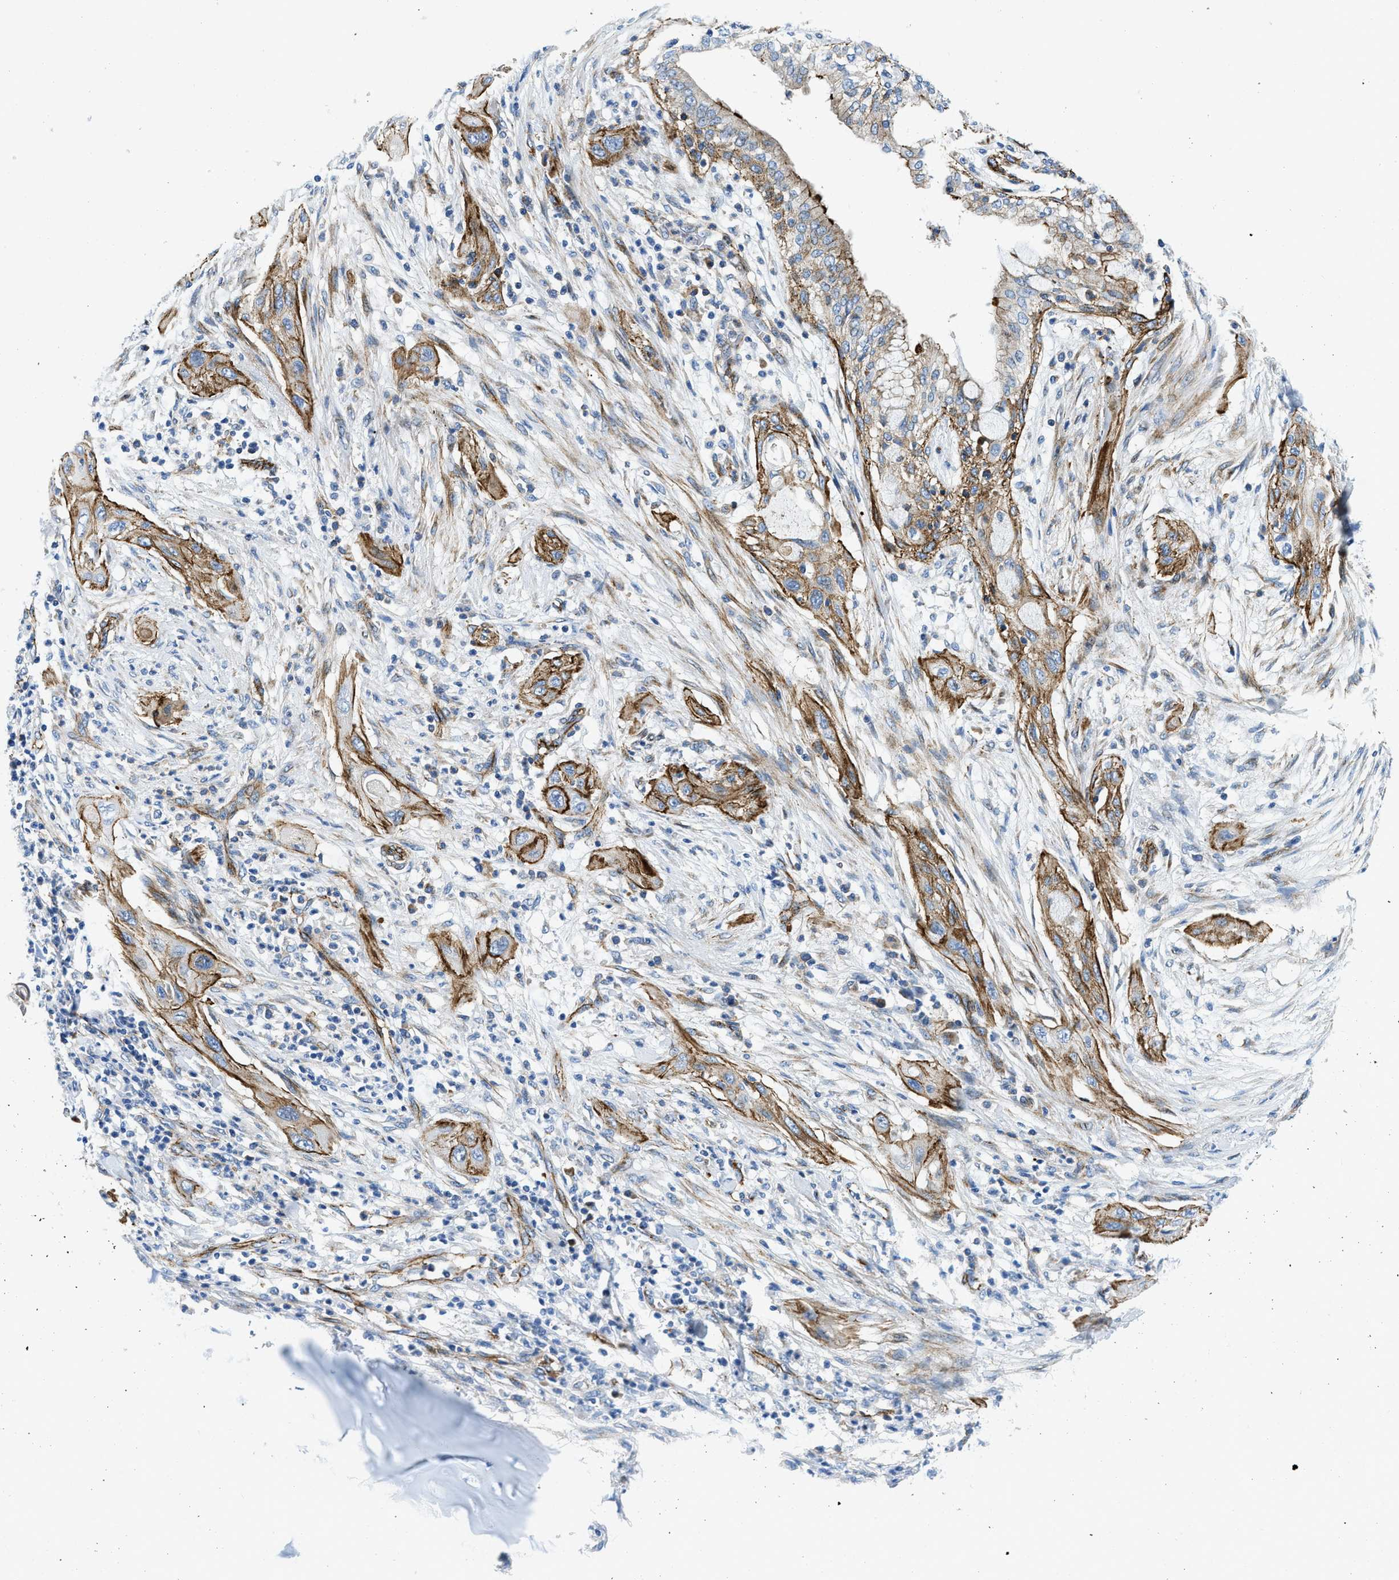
{"staining": {"intensity": "strong", "quantity": "25%-75%", "location": "cytoplasmic/membranous"}, "tissue": "lung cancer", "cell_type": "Tumor cells", "image_type": "cancer", "snomed": [{"axis": "morphology", "description": "Squamous cell carcinoma, NOS"}, {"axis": "topography", "description": "Lung"}], "caption": "Lung cancer stained with a brown dye reveals strong cytoplasmic/membranous positive staining in approximately 25%-75% of tumor cells.", "gene": "CUTA", "patient": {"sex": "female", "age": 47}}